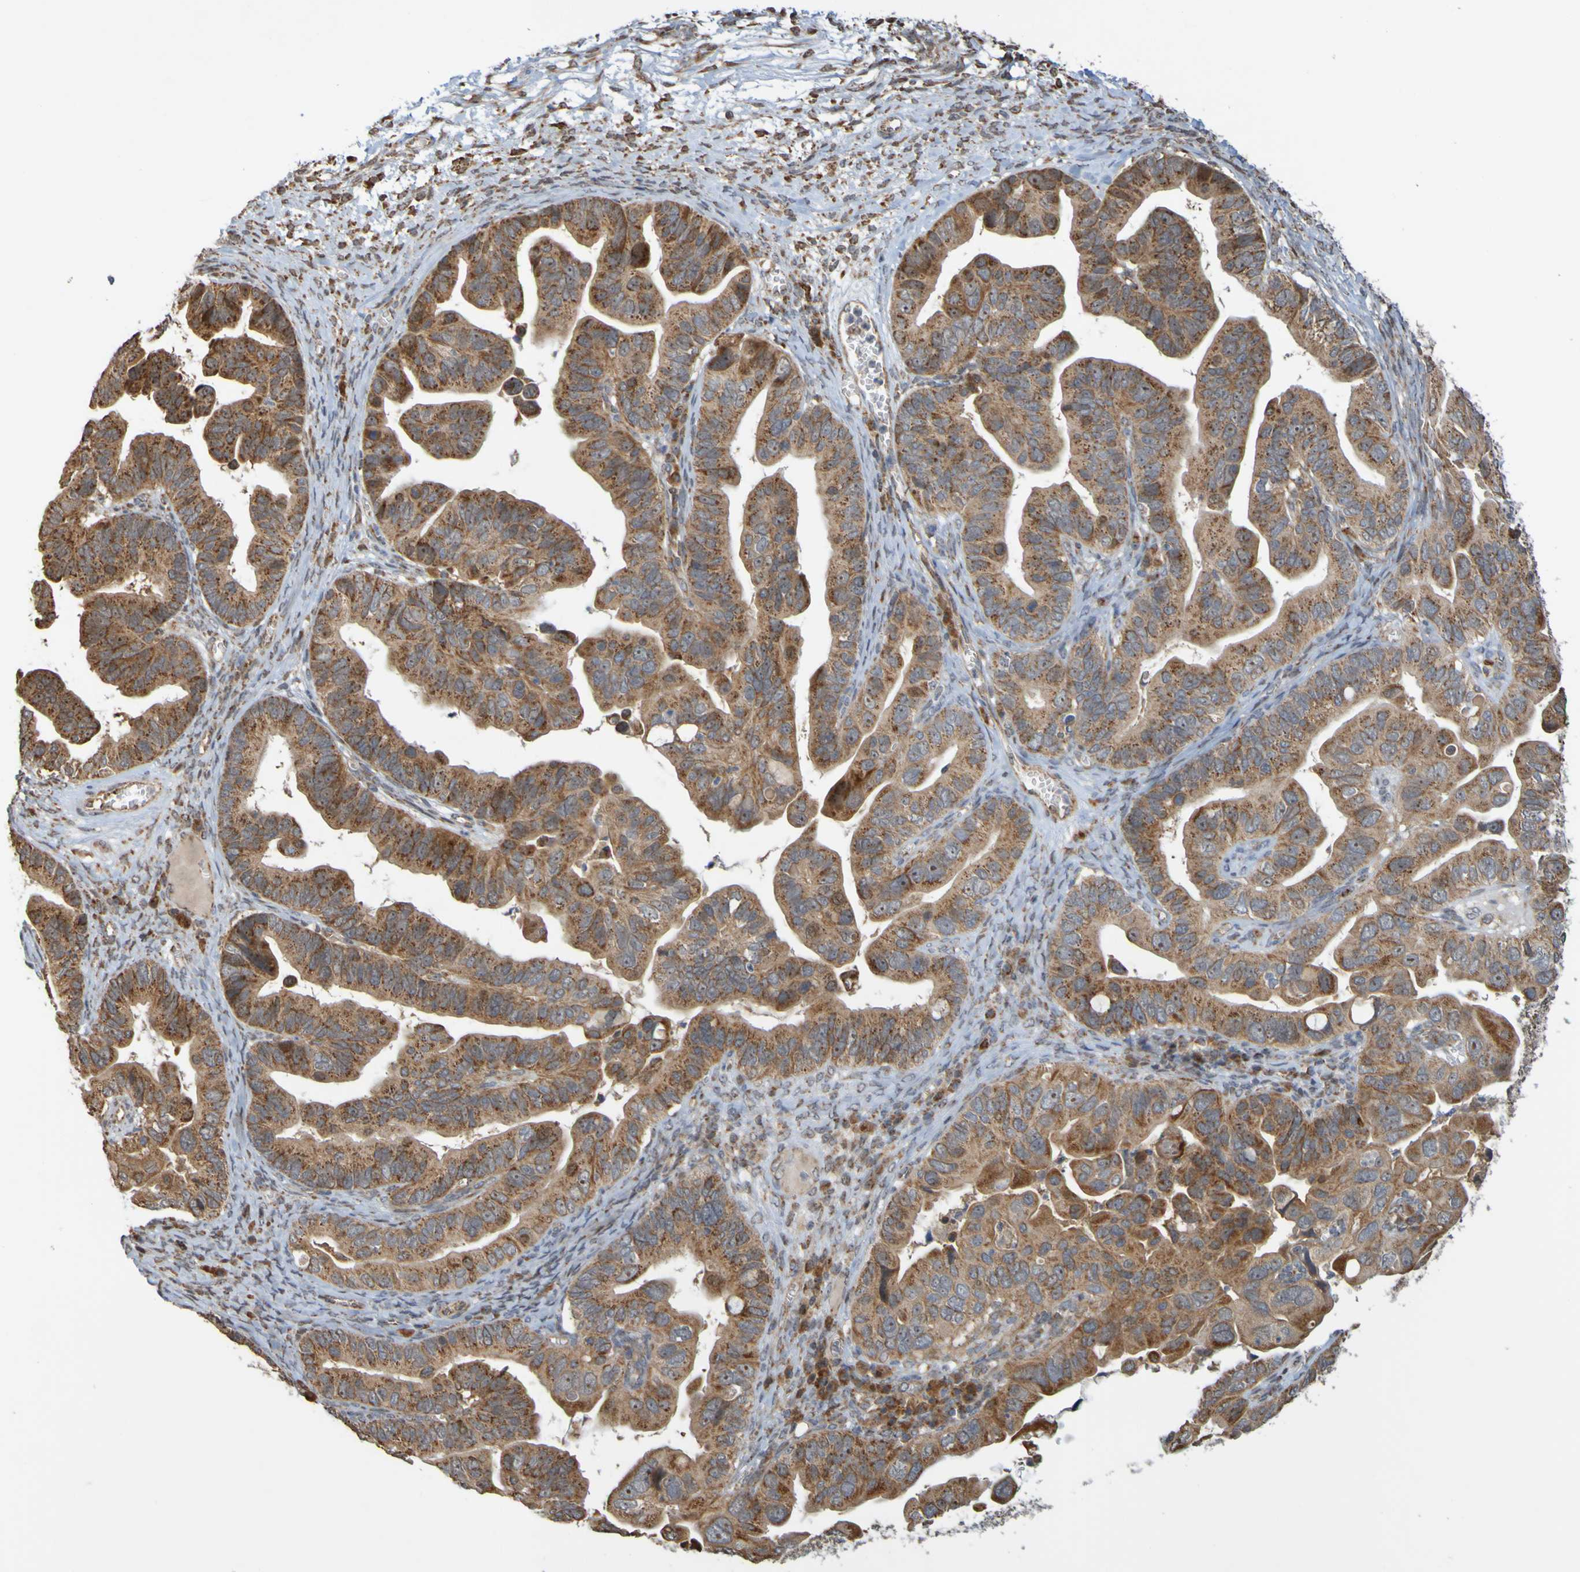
{"staining": {"intensity": "strong", "quantity": ">75%", "location": "cytoplasmic/membranous"}, "tissue": "ovarian cancer", "cell_type": "Tumor cells", "image_type": "cancer", "snomed": [{"axis": "morphology", "description": "Cystadenocarcinoma, serous, NOS"}, {"axis": "topography", "description": "Ovary"}], "caption": "Immunohistochemistry (IHC) image of neoplastic tissue: human ovarian cancer stained using IHC demonstrates high levels of strong protein expression localized specifically in the cytoplasmic/membranous of tumor cells, appearing as a cytoplasmic/membranous brown color.", "gene": "TMBIM1", "patient": {"sex": "female", "age": 56}}